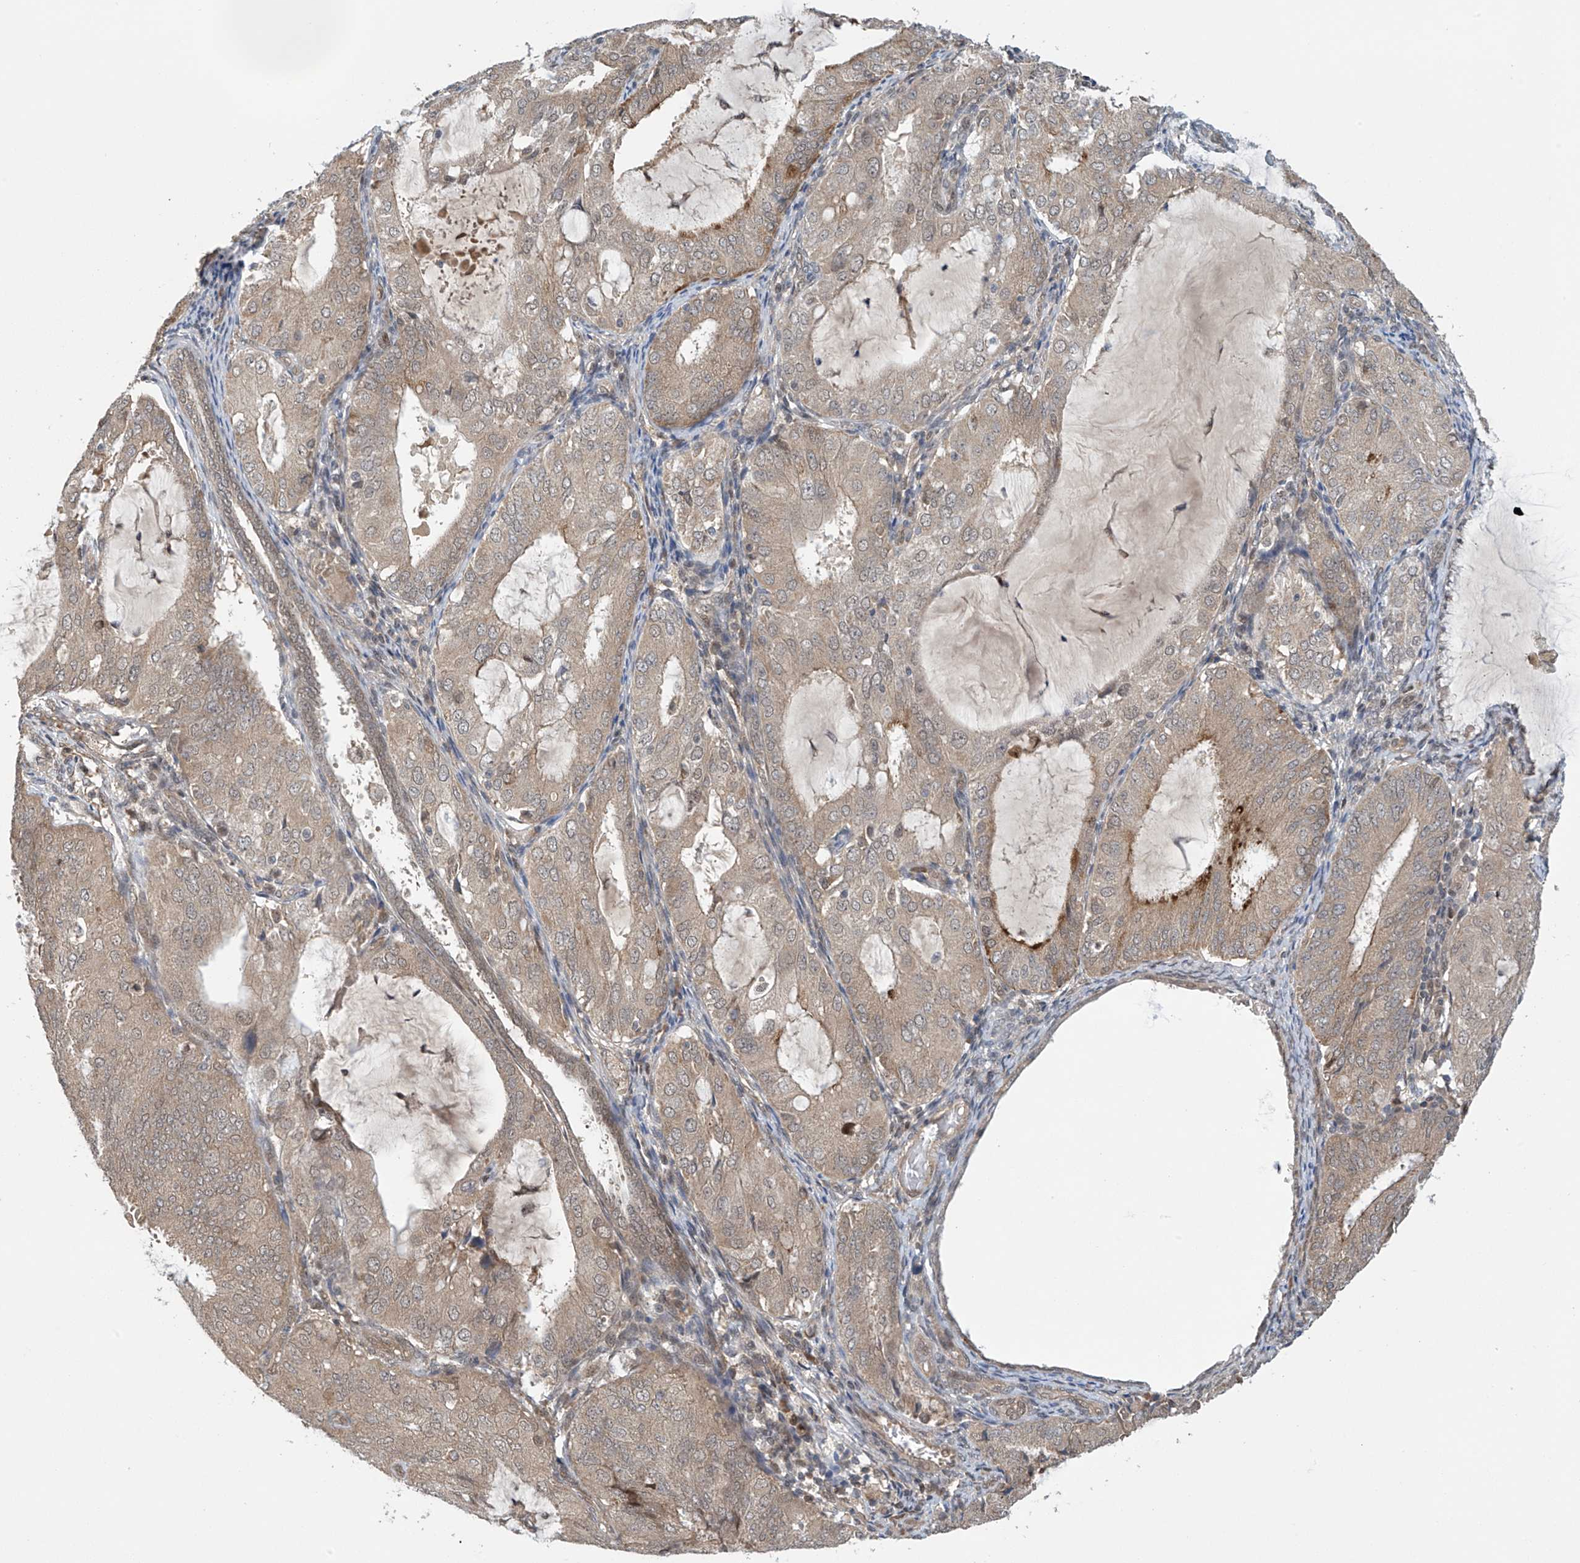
{"staining": {"intensity": "weak", "quantity": ">75%", "location": "cytoplasmic/membranous"}, "tissue": "endometrial cancer", "cell_type": "Tumor cells", "image_type": "cancer", "snomed": [{"axis": "morphology", "description": "Adenocarcinoma, NOS"}, {"axis": "topography", "description": "Endometrium"}], "caption": "About >75% of tumor cells in endometrial cancer (adenocarcinoma) exhibit weak cytoplasmic/membranous protein expression as visualized by brown immunohistochemical staining.", "gene": "ABHD13", "patient": {"sex": "female", "age": 81}}